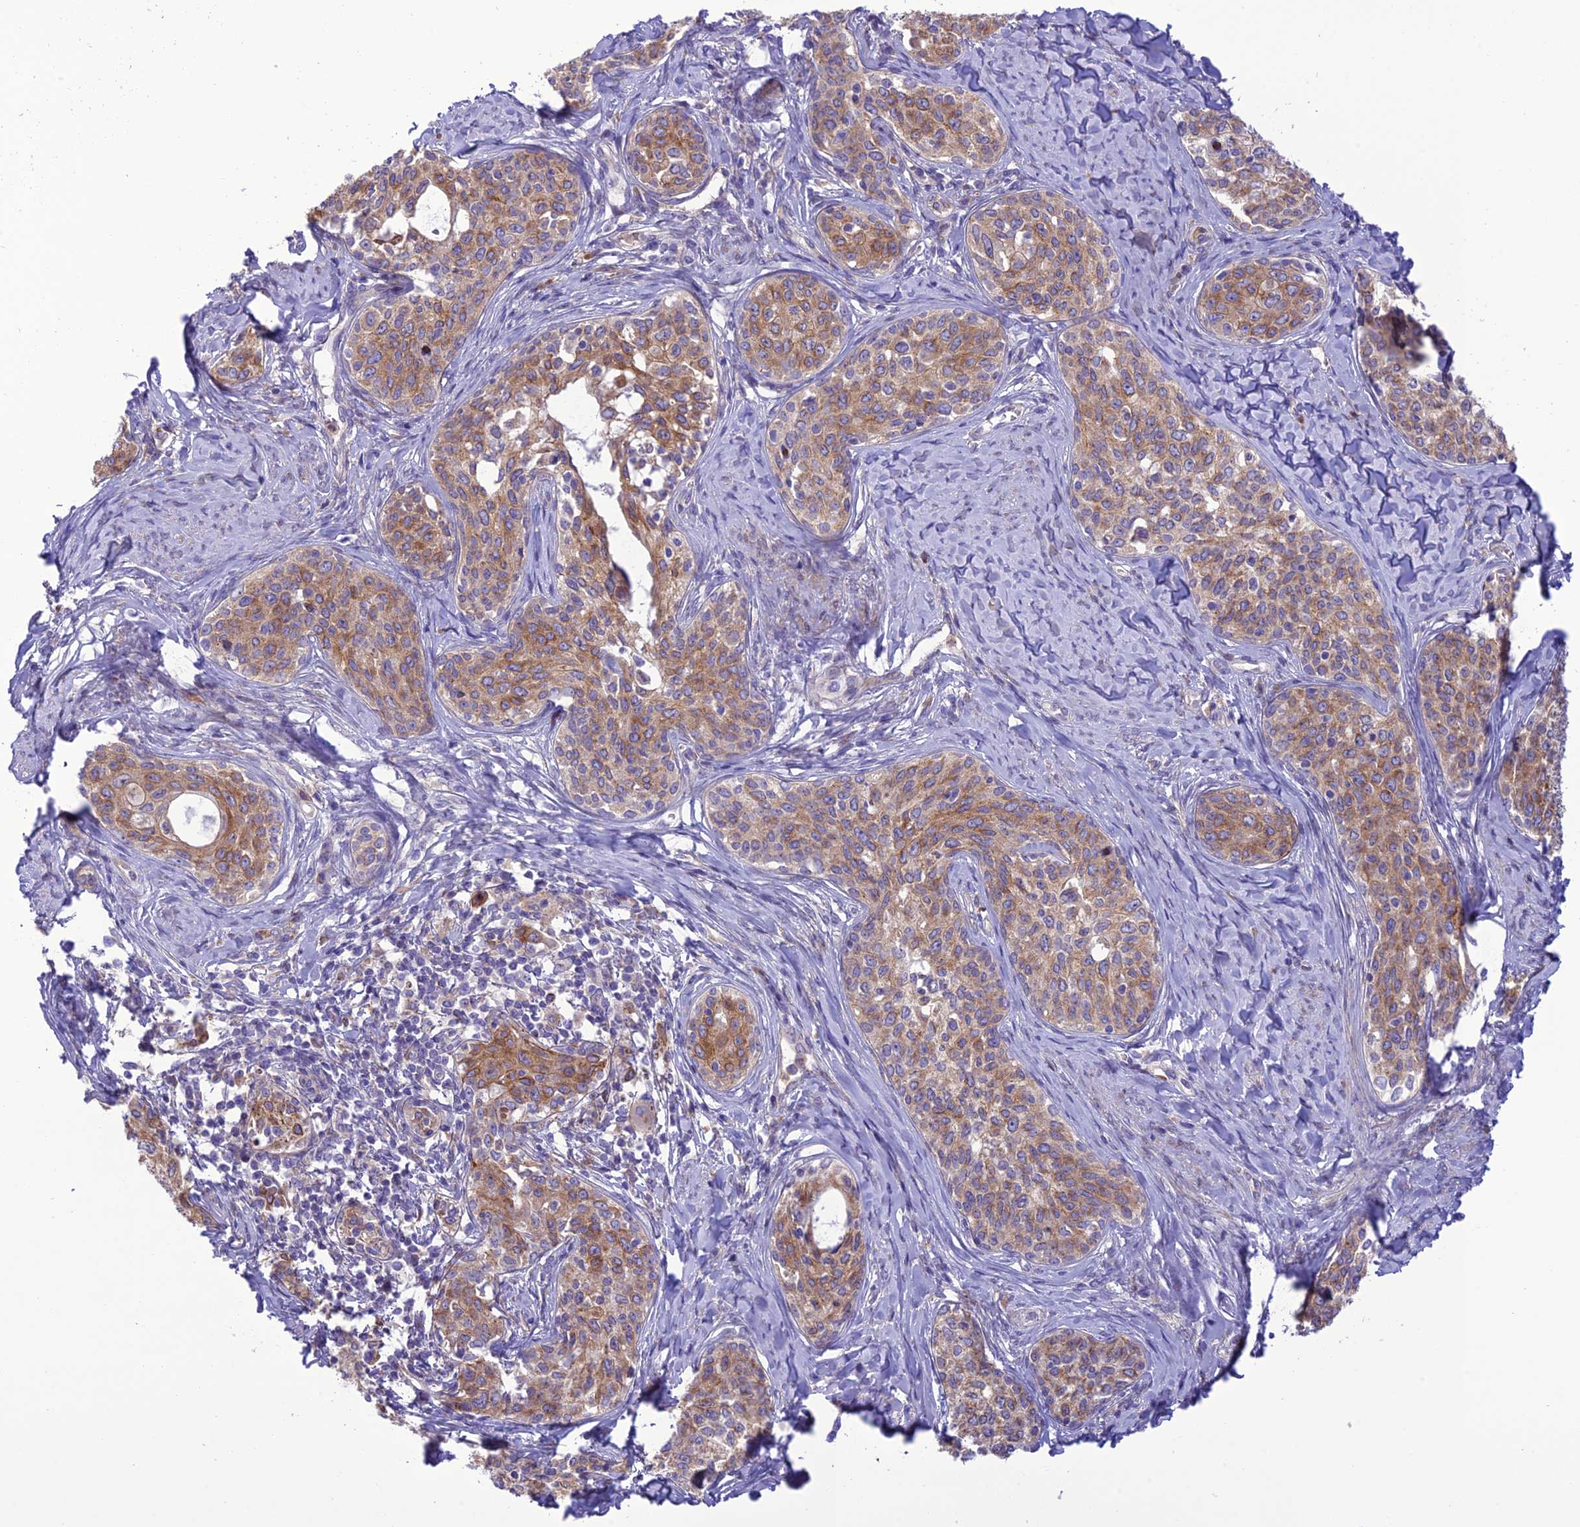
{"staining": {"intensity": "moderate", "quantity": "25%-75%", "location": "cytoplasmic/membranous"}, "tissue": "cervical cancer", "cell_type": "Tumor cells", "image_type": "cancer", "snomed": [{"axis": "morphology", "description": "Squamous cell carcinoma, NOS"}, {"axis": "morphology", "description": "Adenocarcinoma, NOS"}, {"axis": "topography", "description": "Cervix"}], "caption": "A brown stain labels moderate cytoplasmic/membranous staining of a protein in human cervical adenocarcinoma tumor cells.", "gene": "JMY", "patient": {"sex": "female", "age": 52}}